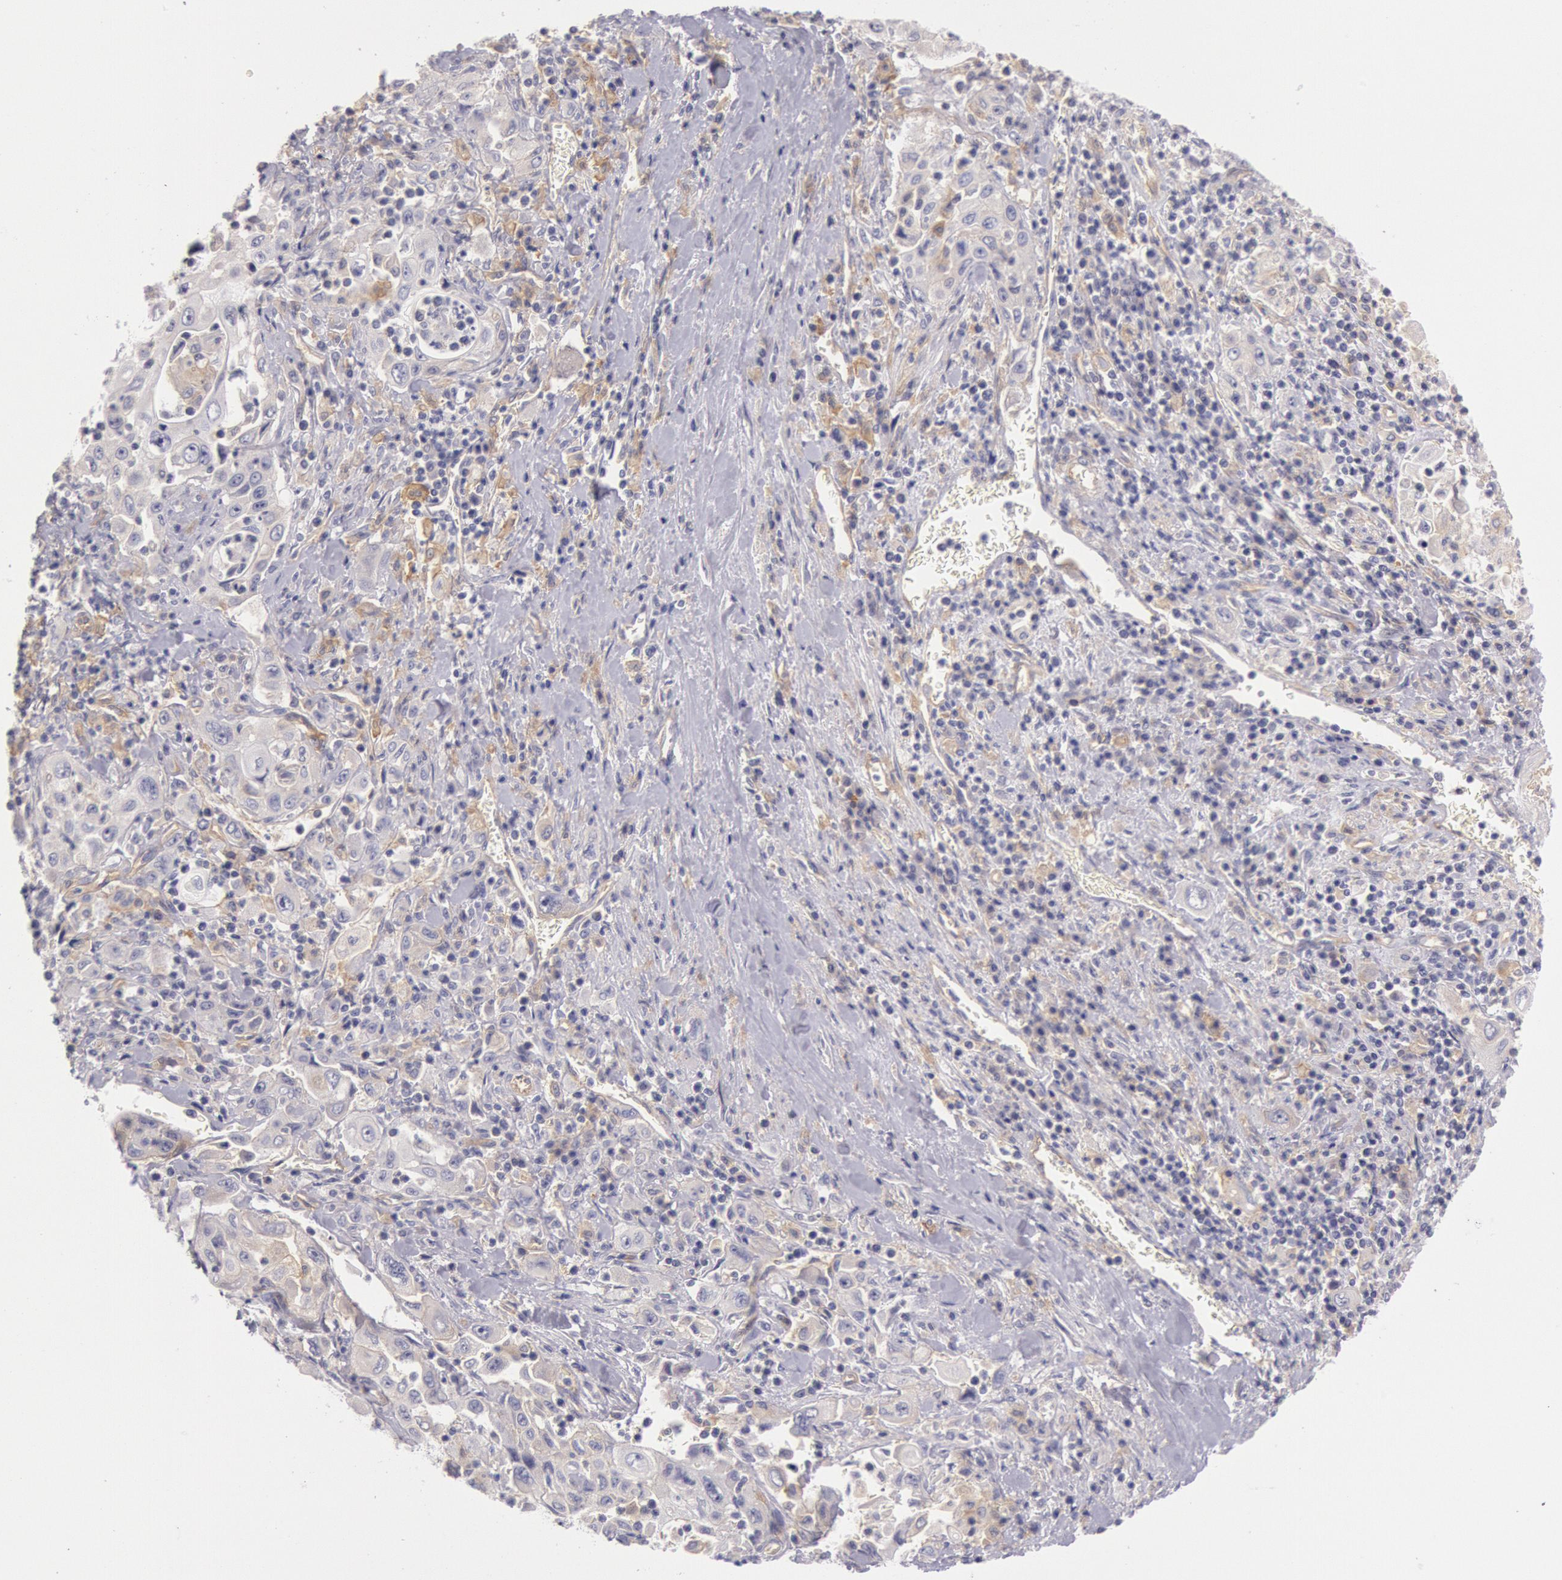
{"staining": {"intensity": "weak", "quantity": ">75%", "location": "cytoplasmic/membranous"}, "tissue": "pancreatic cancer", "cell_type": "Tumor cells", "image_type": "cancer", "snomed": [{"axis": "morphology", "description": "Adenocarcinoma, NOS"}, {"axis": "topography", "description": "Pancreas"}], "caption": "Immunohistochemical staining of pancreatic cancer (adenocarcinoma) displays weak cytoplasmic/membranous protein staining in about >75% of tumor cells.", "gene": "MYO5A", "patient": {"sex": "male", "age": 70}}